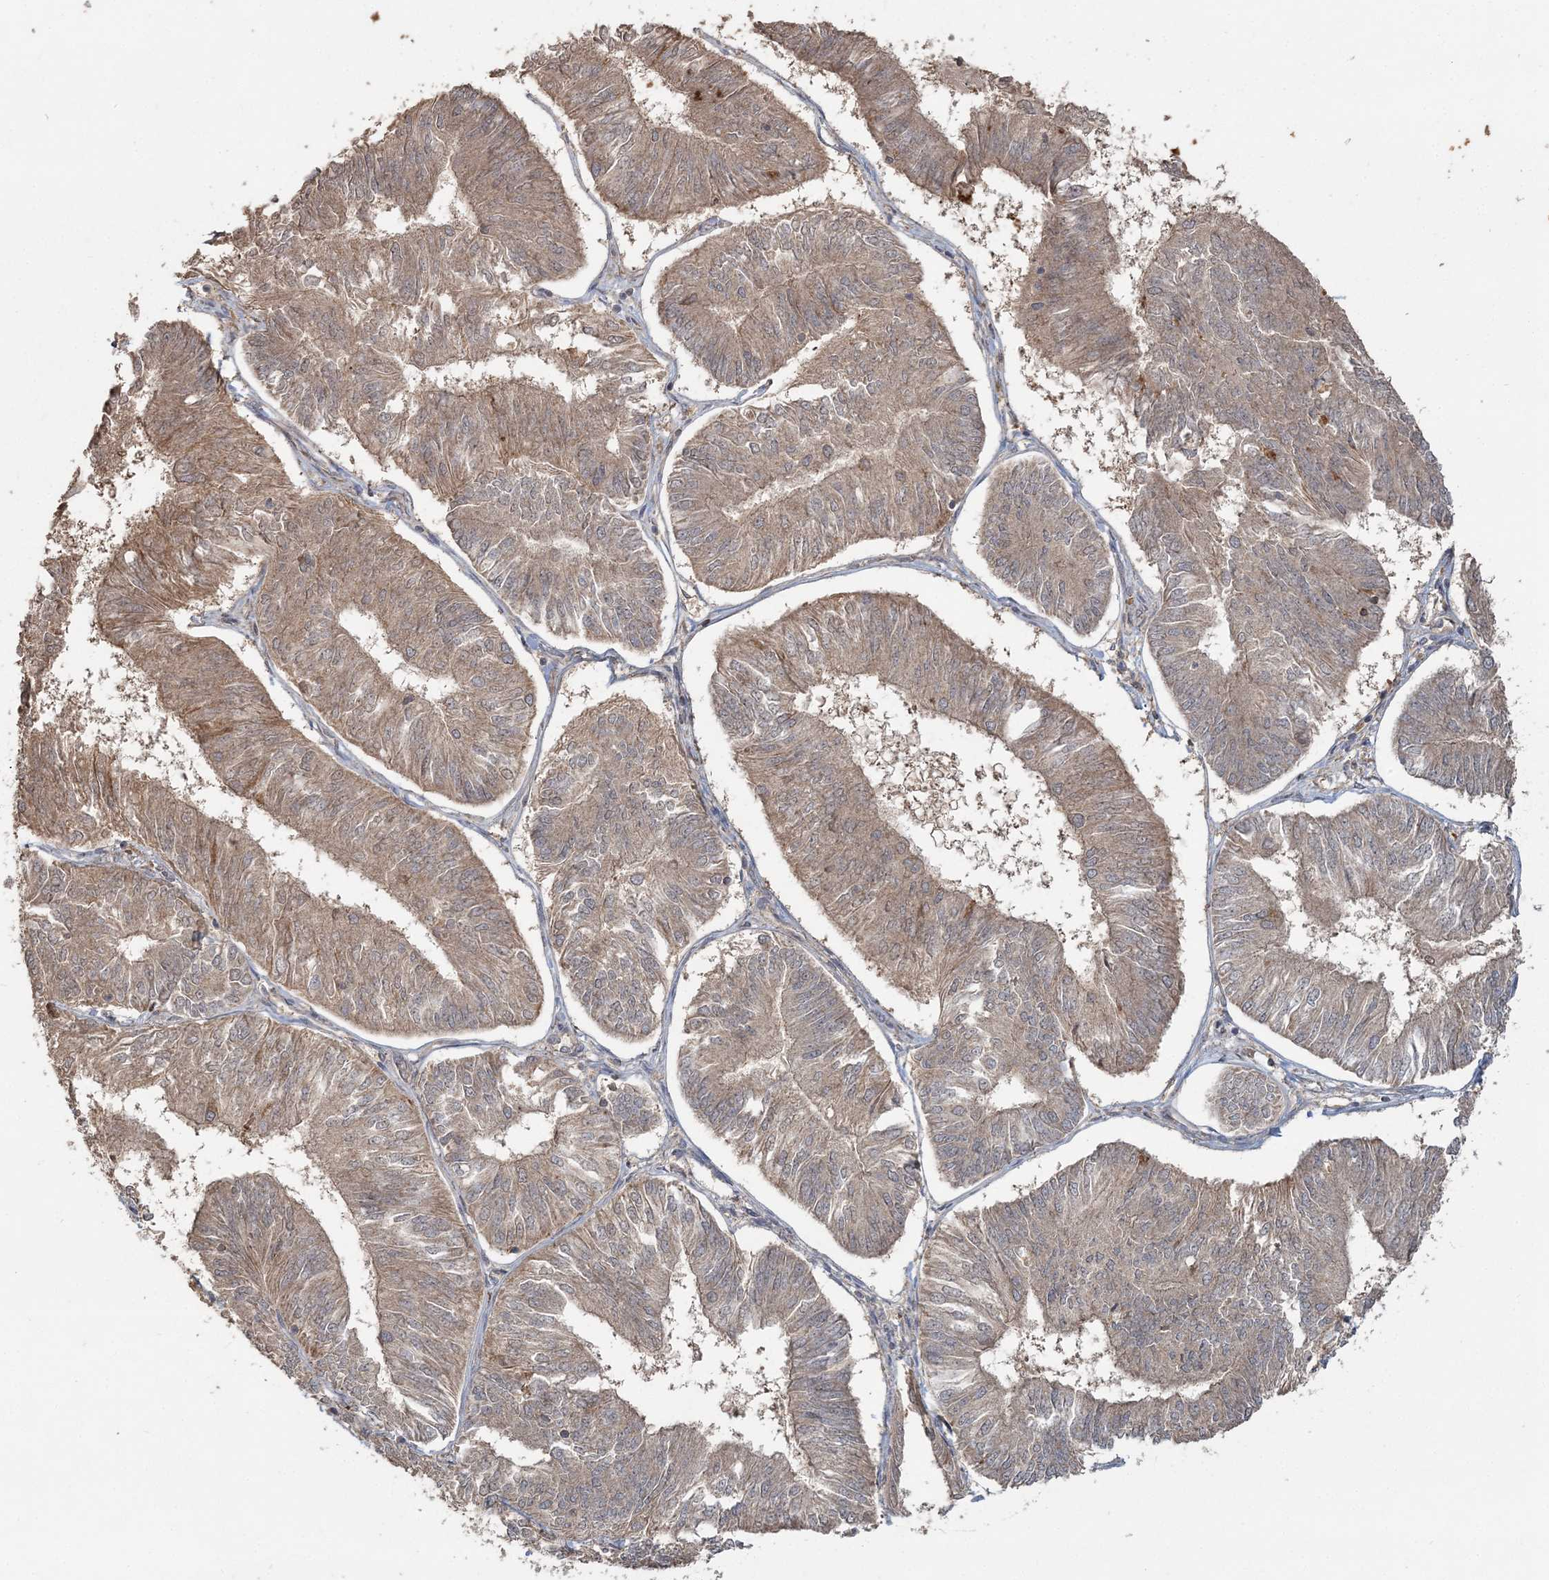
{"staining": {"intensity": "weak", "quantity": ">75%", "location": "cytoplasmic/membranous"}, "tissue": "endometrial cancer", "cell_type": "Tumor cells", "image_type": "cancer", "snomed": [{"axis": "morphology", "description": "Adenocarcinoma, NOS"}, {"axis": "topography", "description": "Endometrium"}], "caption": "A brown stain shows weak cytoplasmic/membranous staining of a protein in human endometrial cancer tumor cells.", "gene": "SPRY1", "patient": {"sex": "female", "age": 58}}